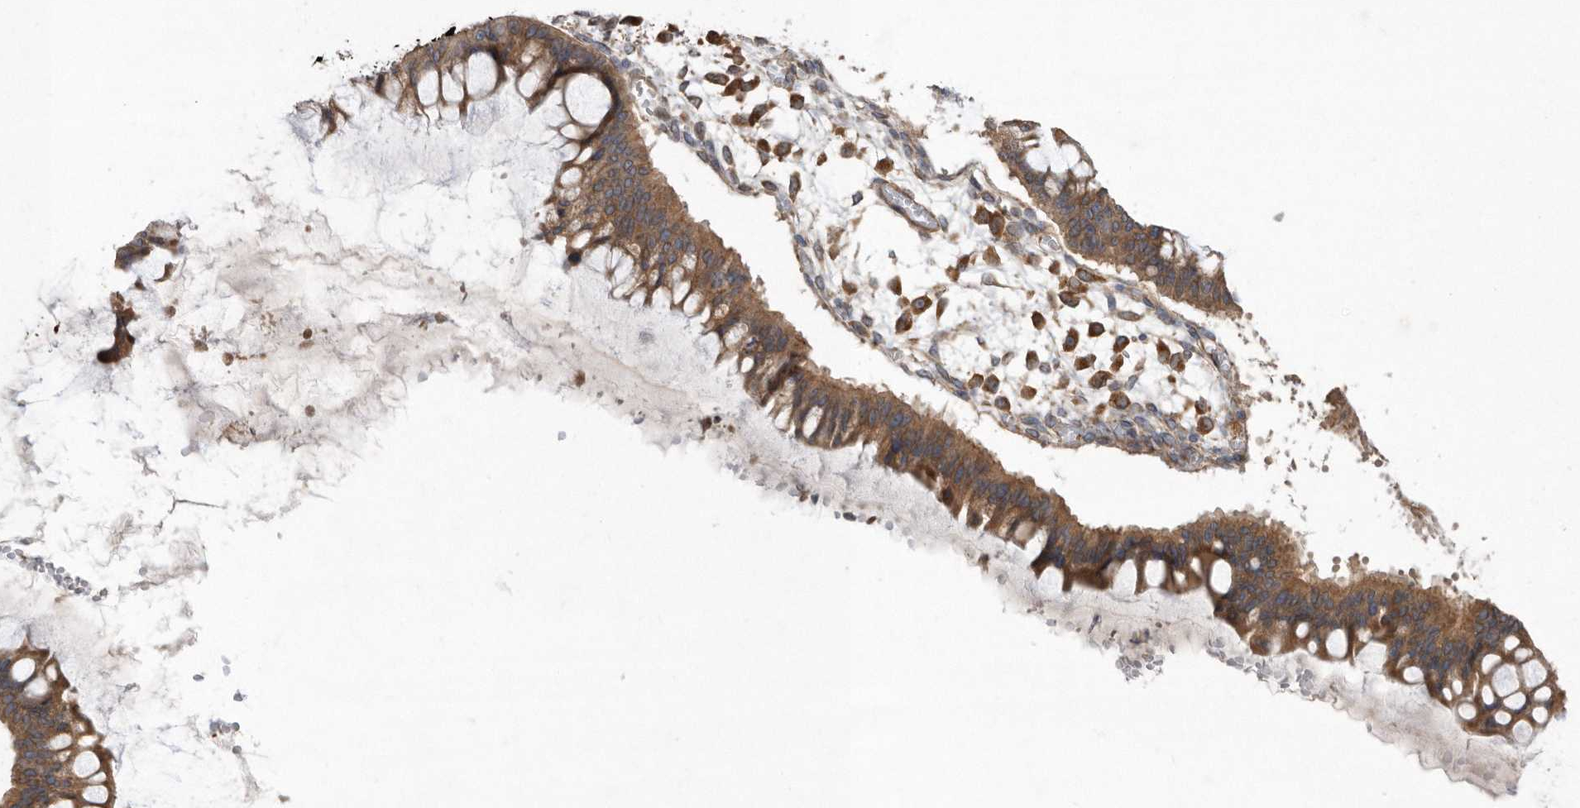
{"staining": {"intensity": "moderate", "quantity": ">75%", "location": "cytoplasmic/membranous"}, "tissue": "ovarian cancer", "cell_type": "Tumor cells", "image_type": "cancer", "snomed": [{"axis": "morphology", "description": "Cystadenocarcinoma, mucinous, NOS"}, {"axis": "topography", "description": "Ovary"}], "caption": "Ovarian cancer (mucinous cystadenocarcinoma) stained with a brown dye shows moderate cytoplasmic/membranous positive staining in approximately >75% of tumor cells.", "gene": "PON2", "patient": {"sex": "female", "age": 73}}